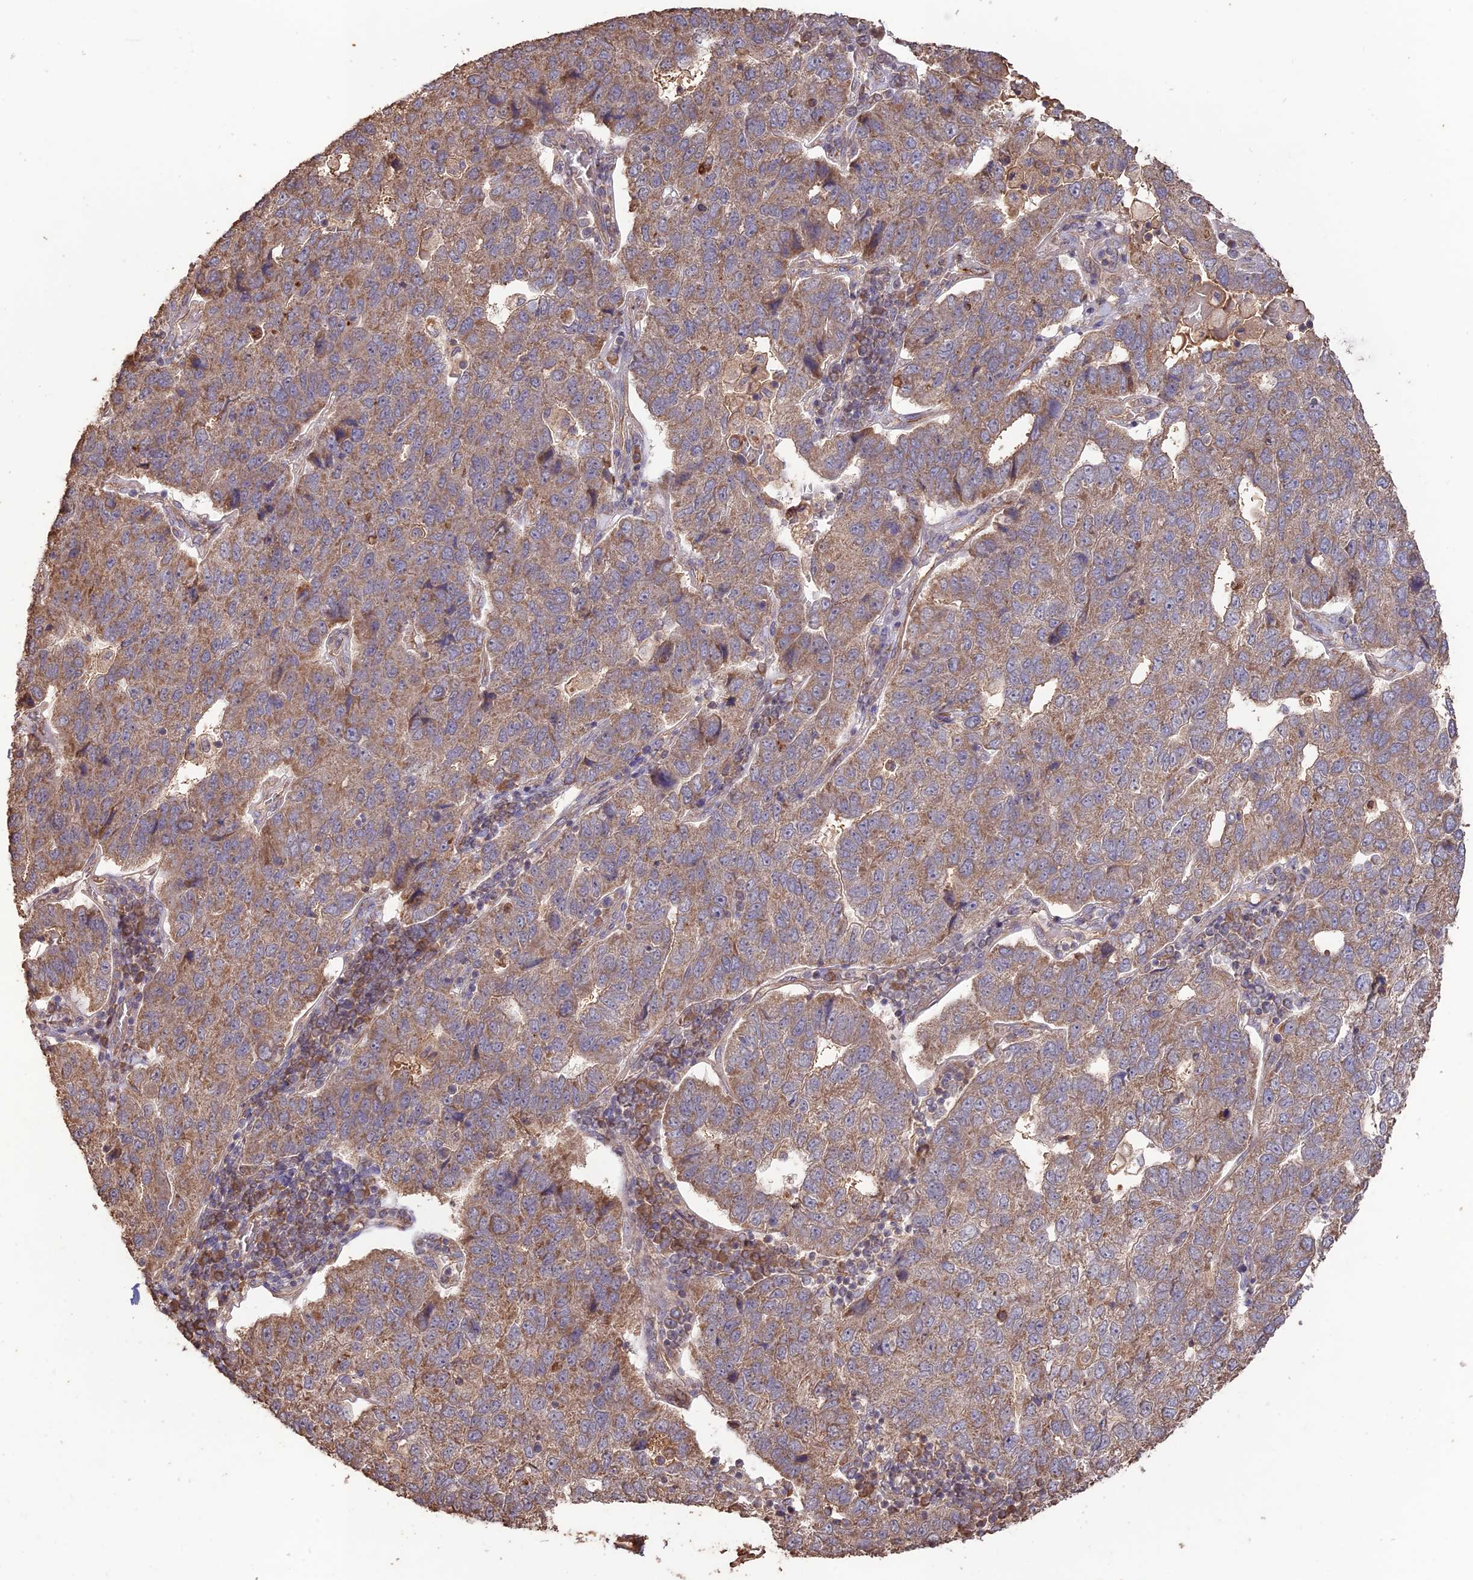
{"staining": {"intensity": "moderate", "quantity": ">75%", "location": "cytoplasmic/membranous"}, "tissue": "pancreatic cancer", "cell_type": "Tumor cells", "image_type": "cancer", "snomed": [{"axis": "morphology", "description": "Adenocarcinoma, NOS"}, {"axis": "topography", "description": "Pancreas"}], "caption": "A brown stain shows moderate cytoplasmic/membranous staining of a protein in human pancreatic cancer tumor cells.", "gene": "LAYN", "patient": {"sex": "female", "age": 61}}